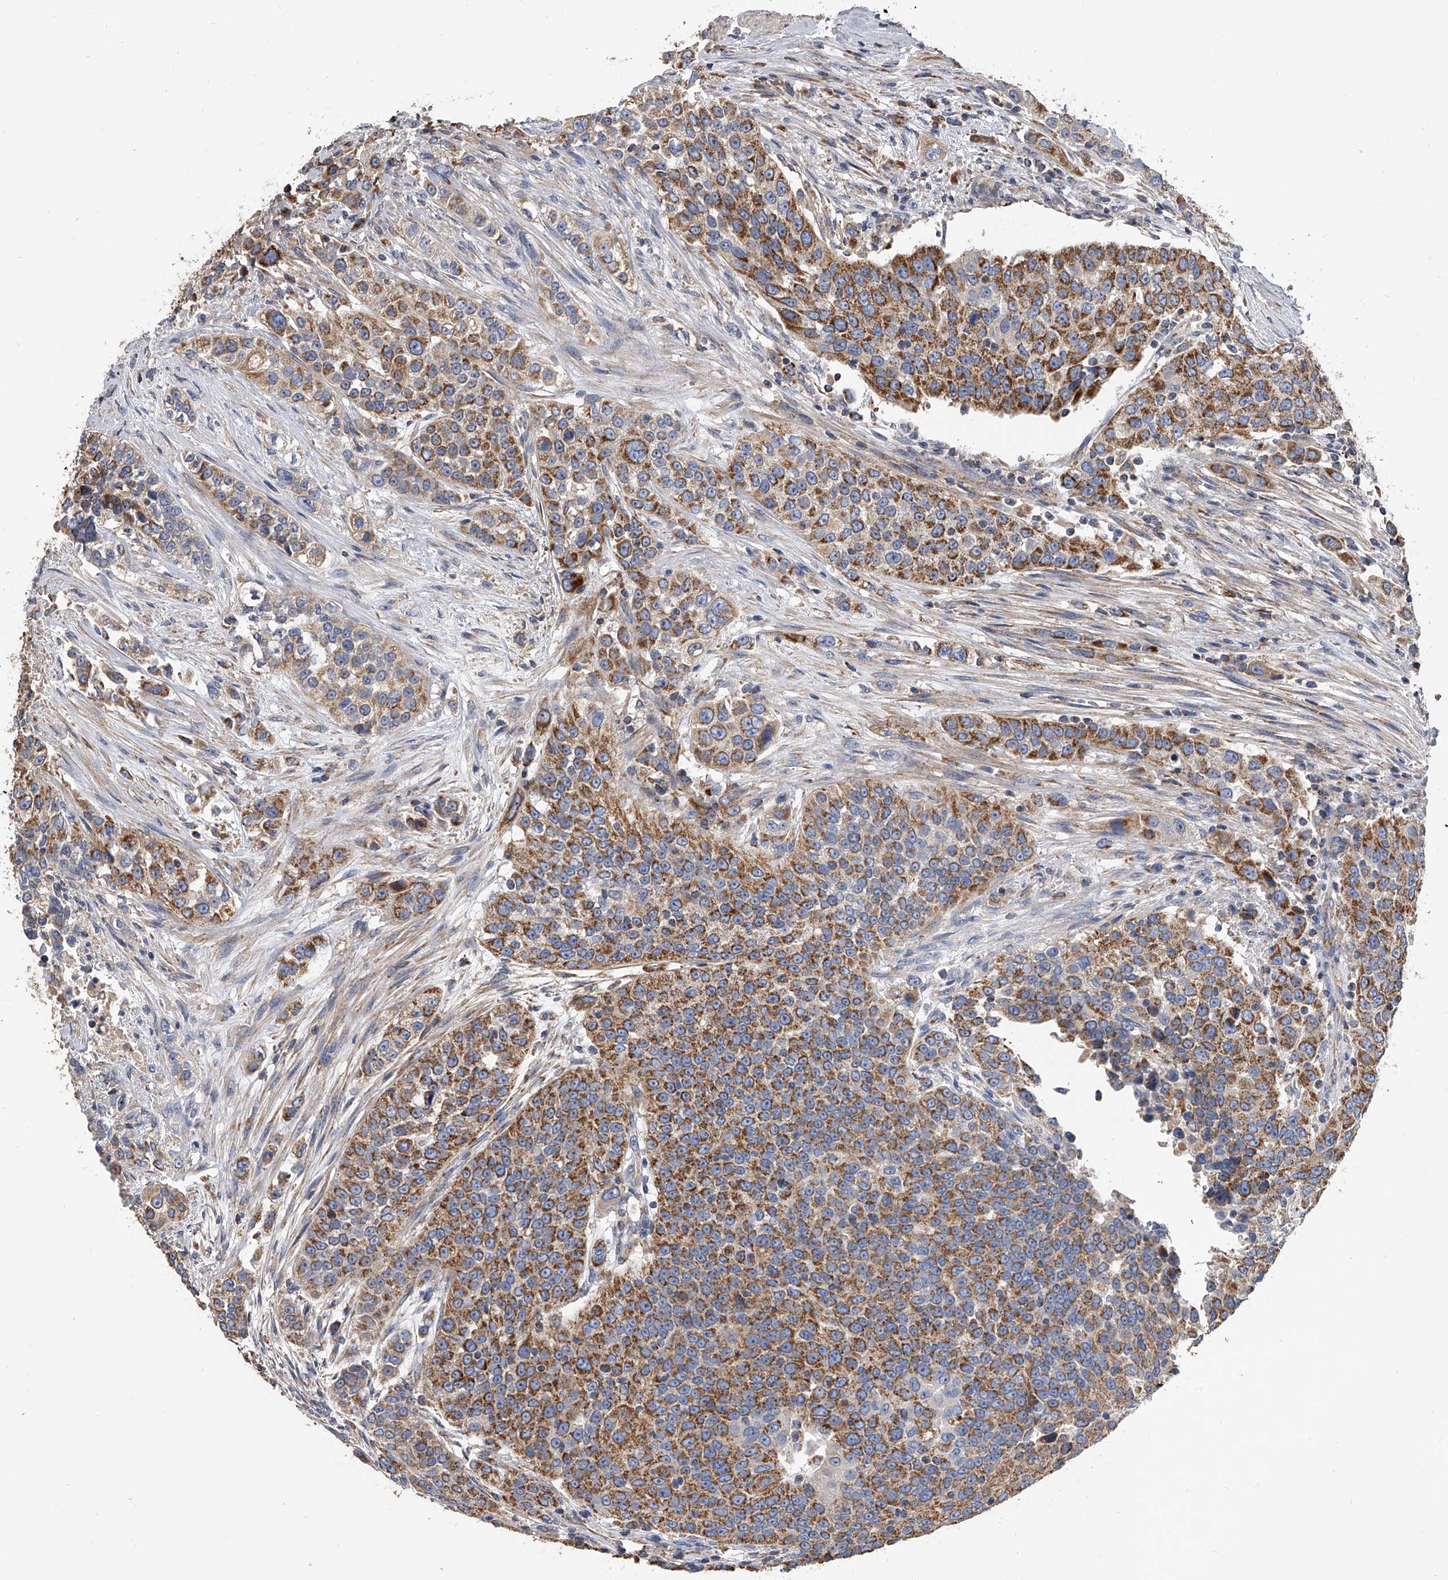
{"staining": {"intensity": "moderate", "quantity": ">75%", "location": "cytoplasmic/membranous"}, "tissue": "urothelial cancer", "cell_type": "Tumor cells", "image_type": "cancer", "snomed": [{"axis": "morphology", "description": "Urothelial carcinoma, High grade"}, {"axis": "topography", "description": "Urinary bladder"}], "caption": "Tumor cells exhibit moderate cytoplasmic/membranous positivity in approximately >75% of cells in urothelial cancer. Immunohistochemistry (ihc) stains the protein of interest in brown and the nuclei are stained blue.", "gene": "MRPL28", "patient": {"sex": "female", "age": 80}}